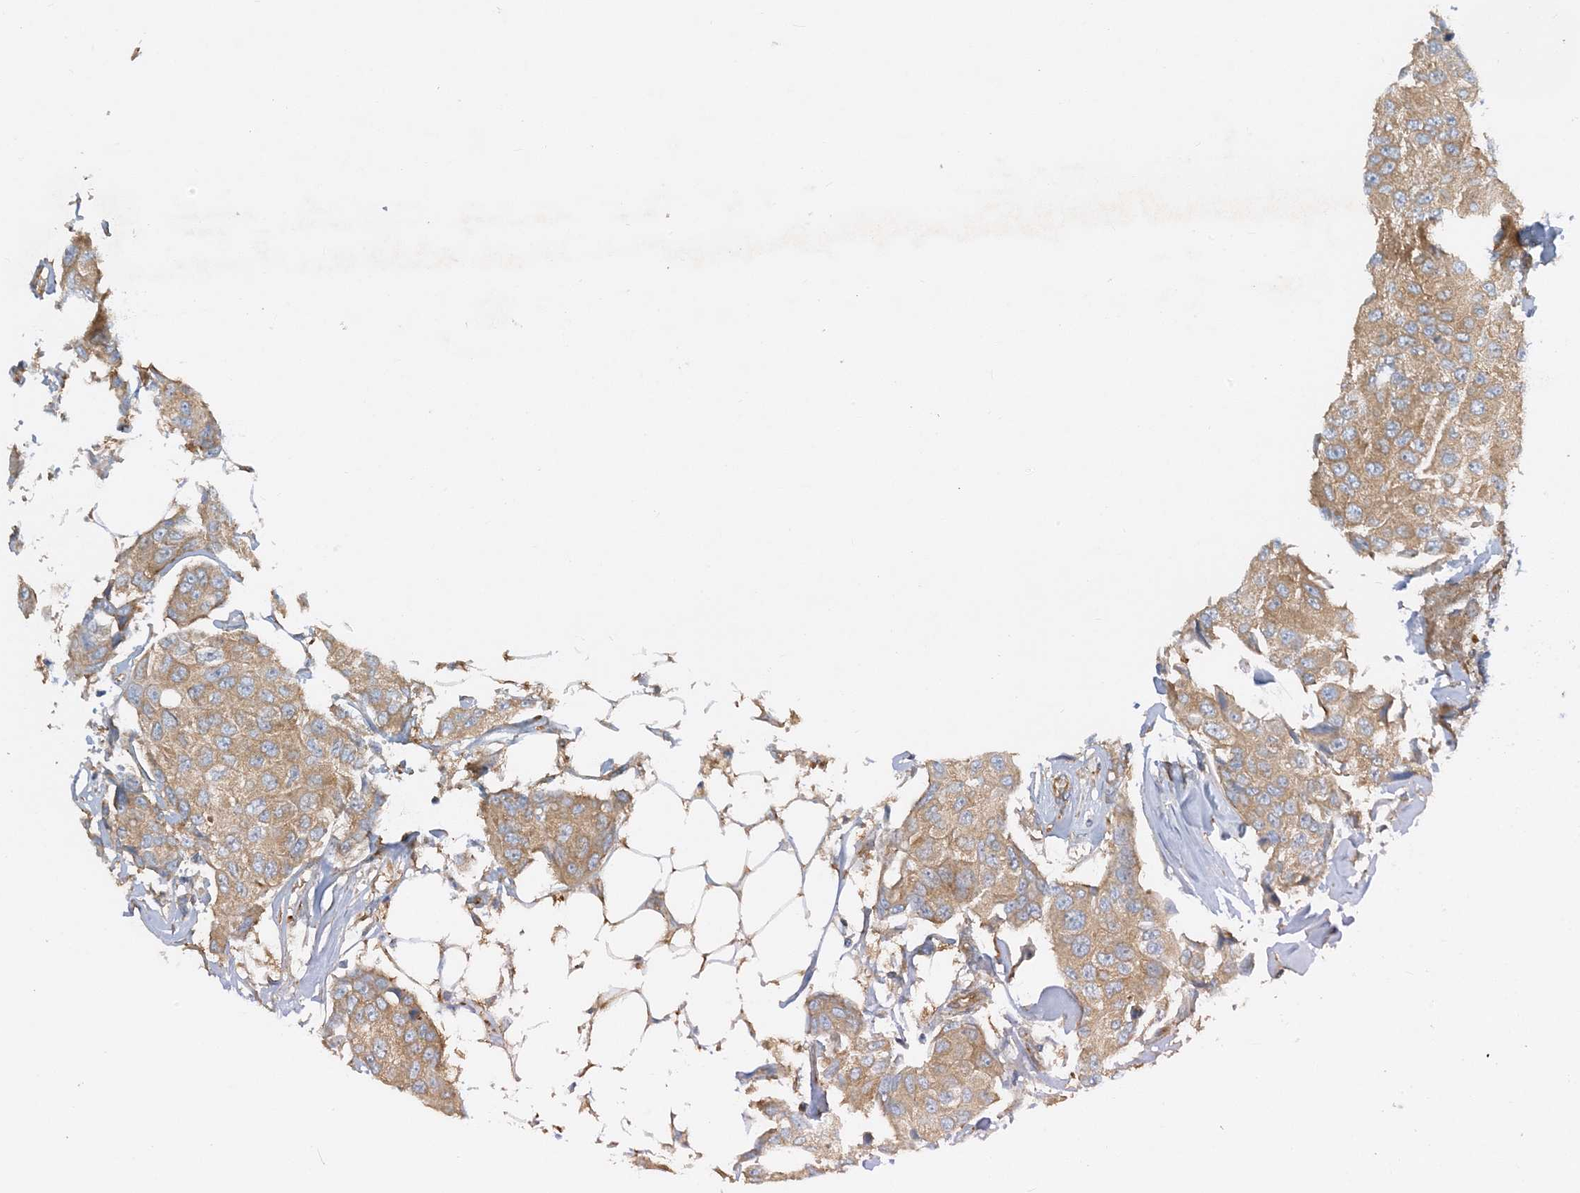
{"staining": {"intensity": "moderate", "quantity": ">75%", "location": "cytoplasmic/membranous"}, "tissue": "breast cancer", "cell_type": "Tumor cells", "image_type": "cancer", "snomed": [{"axis": "morphology", "description": "Duct carcinoma"}, {"axis": "topography", "description": "Breast"}], "caption": "A high-resolution image shows immunohistochemistry staining of breast cancer, which displays moderate cytoplasmic/membranous expression in approximately >75% of tumor cells.", "gene": "SIDT1", "patient": {"sex": "female", "age": 80}}